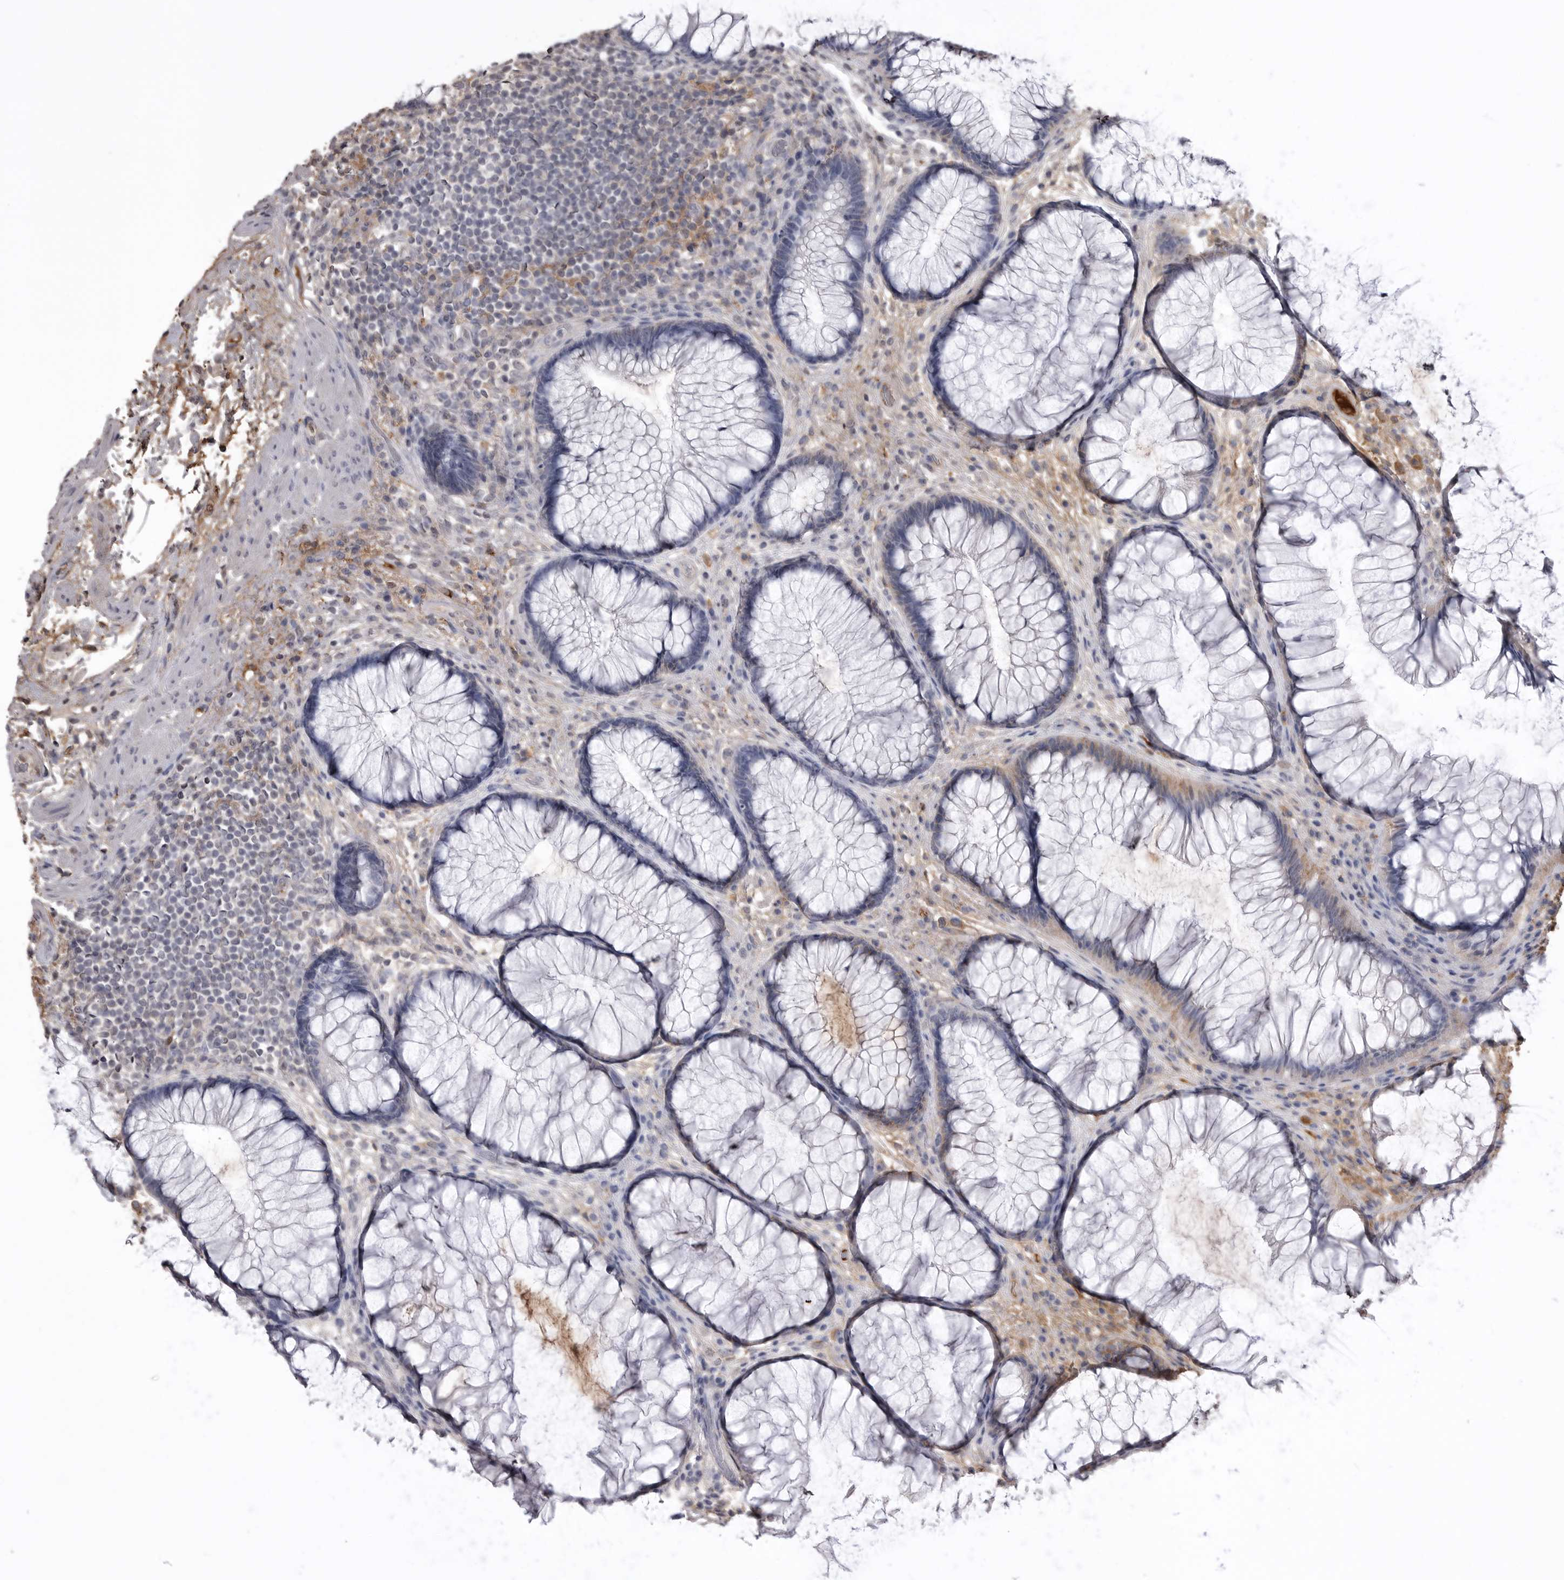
{"staining": {"intensity": "negative", "quantity": "none", "location": "none"}, "tissue": "rectum", "cell_type": "Glandular cells", "image_type": "normal", "snomed": [{"axis": "morphology", "description": "Normal tissue, NOS"}, {"axis": "topography", "description": "Rectum"}], "caption": "The histopathology image demonstrates no staining of glandular cells in benign rectum.", "gene": "AHSG", "patient": {"sex": "male", "age": 51}}